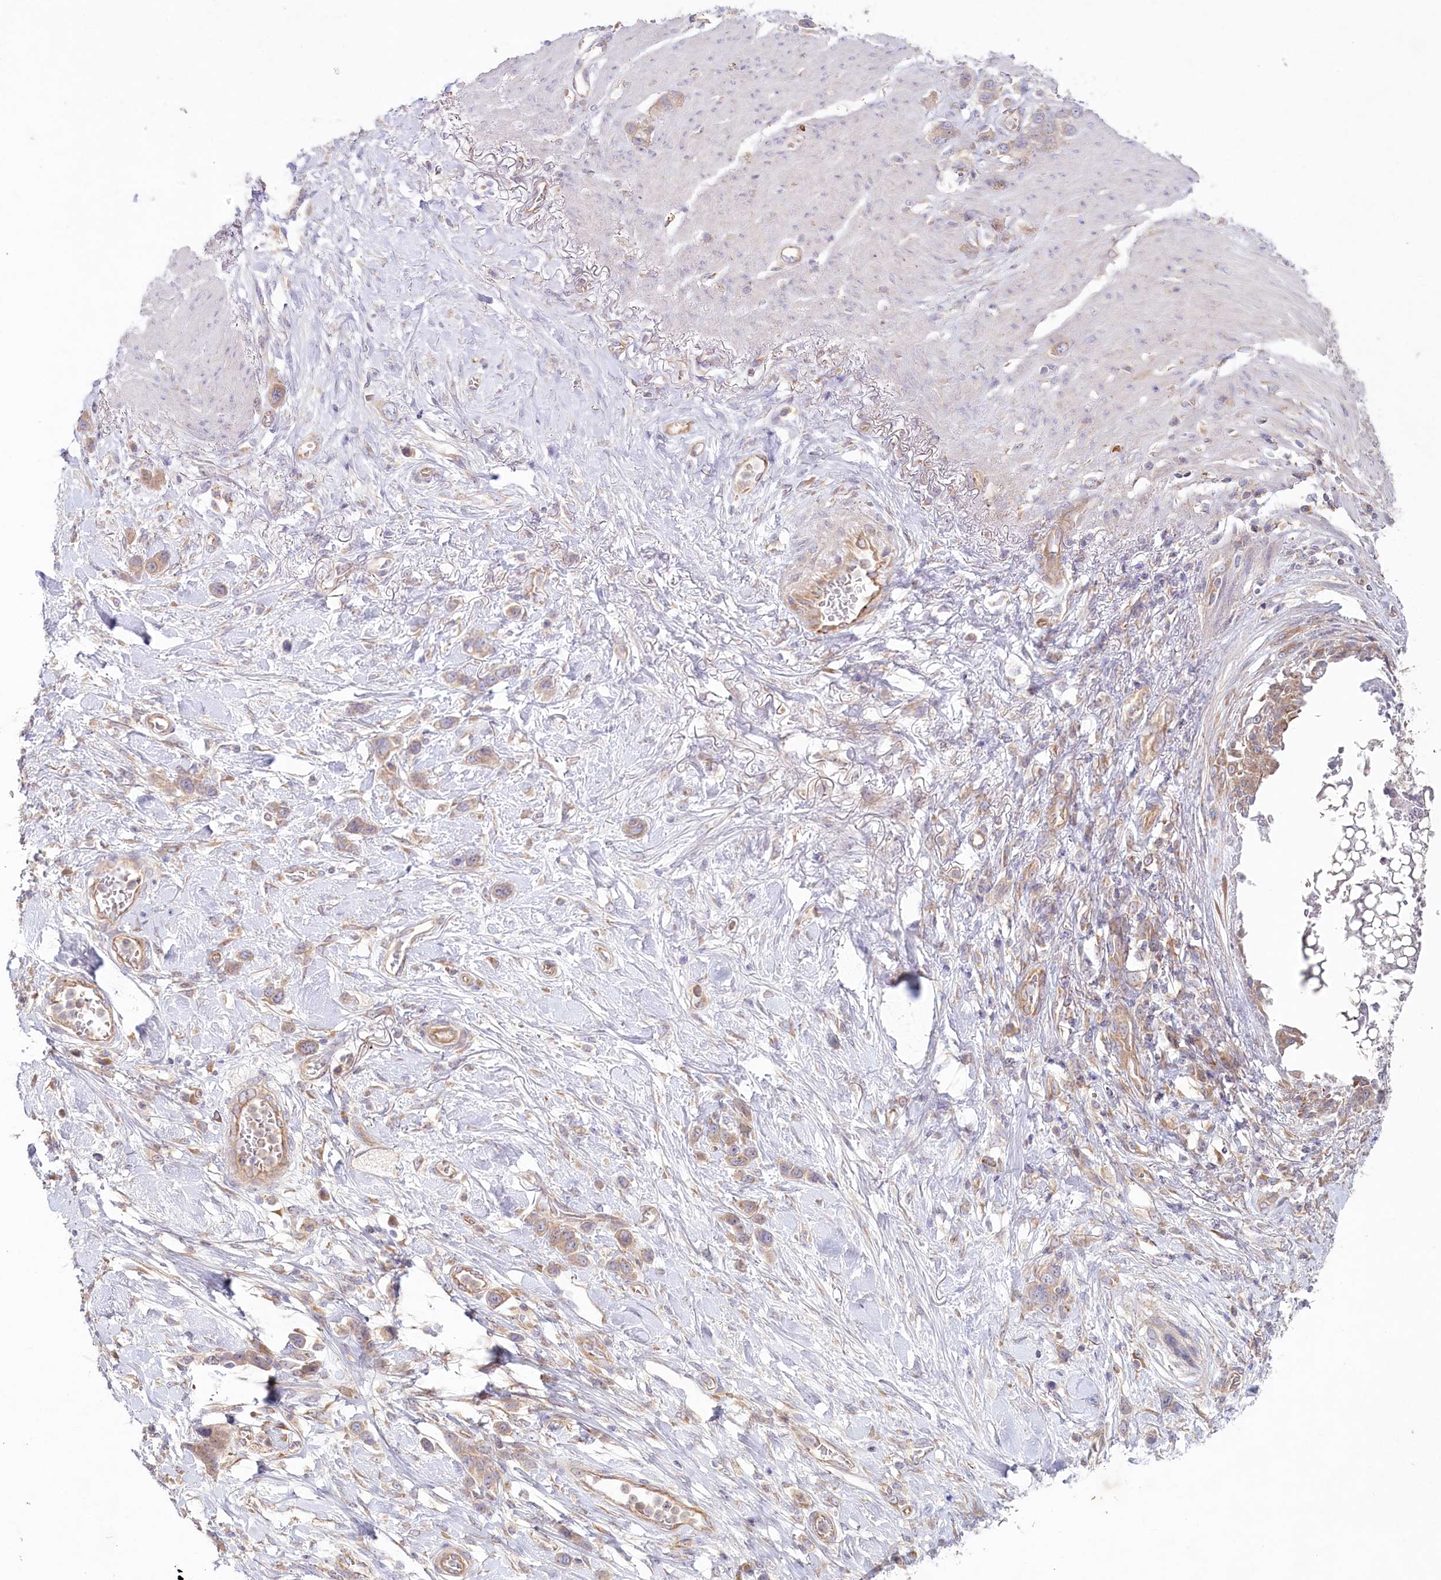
{"staining": {"intensity": "weak", "quantity": "25%-75%", "location": "cytoplasmic/membranous"}, "tissue": "stomach cancer", "cell_type": "Tumor cells", "image_type": "cancer", "snomed": [{"axis": "morphology", "description": "Adenocarcinoma, NOS"}, {"axis": "morphology", "description": "Adenocarcinoma, High grade"}, {"axis": "topography", "description": "Stomach, upper"}, {"axis": "topography", "description": "Stomach, lower"}], "caption": "Immunohistochemistry micrograph of stomach adenocarcinoma stained for a protein (brown), which demonstrates low levels of weak cytoplasmic/membranous expression in approximately 25%-75% of tumor cells.", "gene": "TNIP1", "patient": {"sex": "female", "age": 65}}